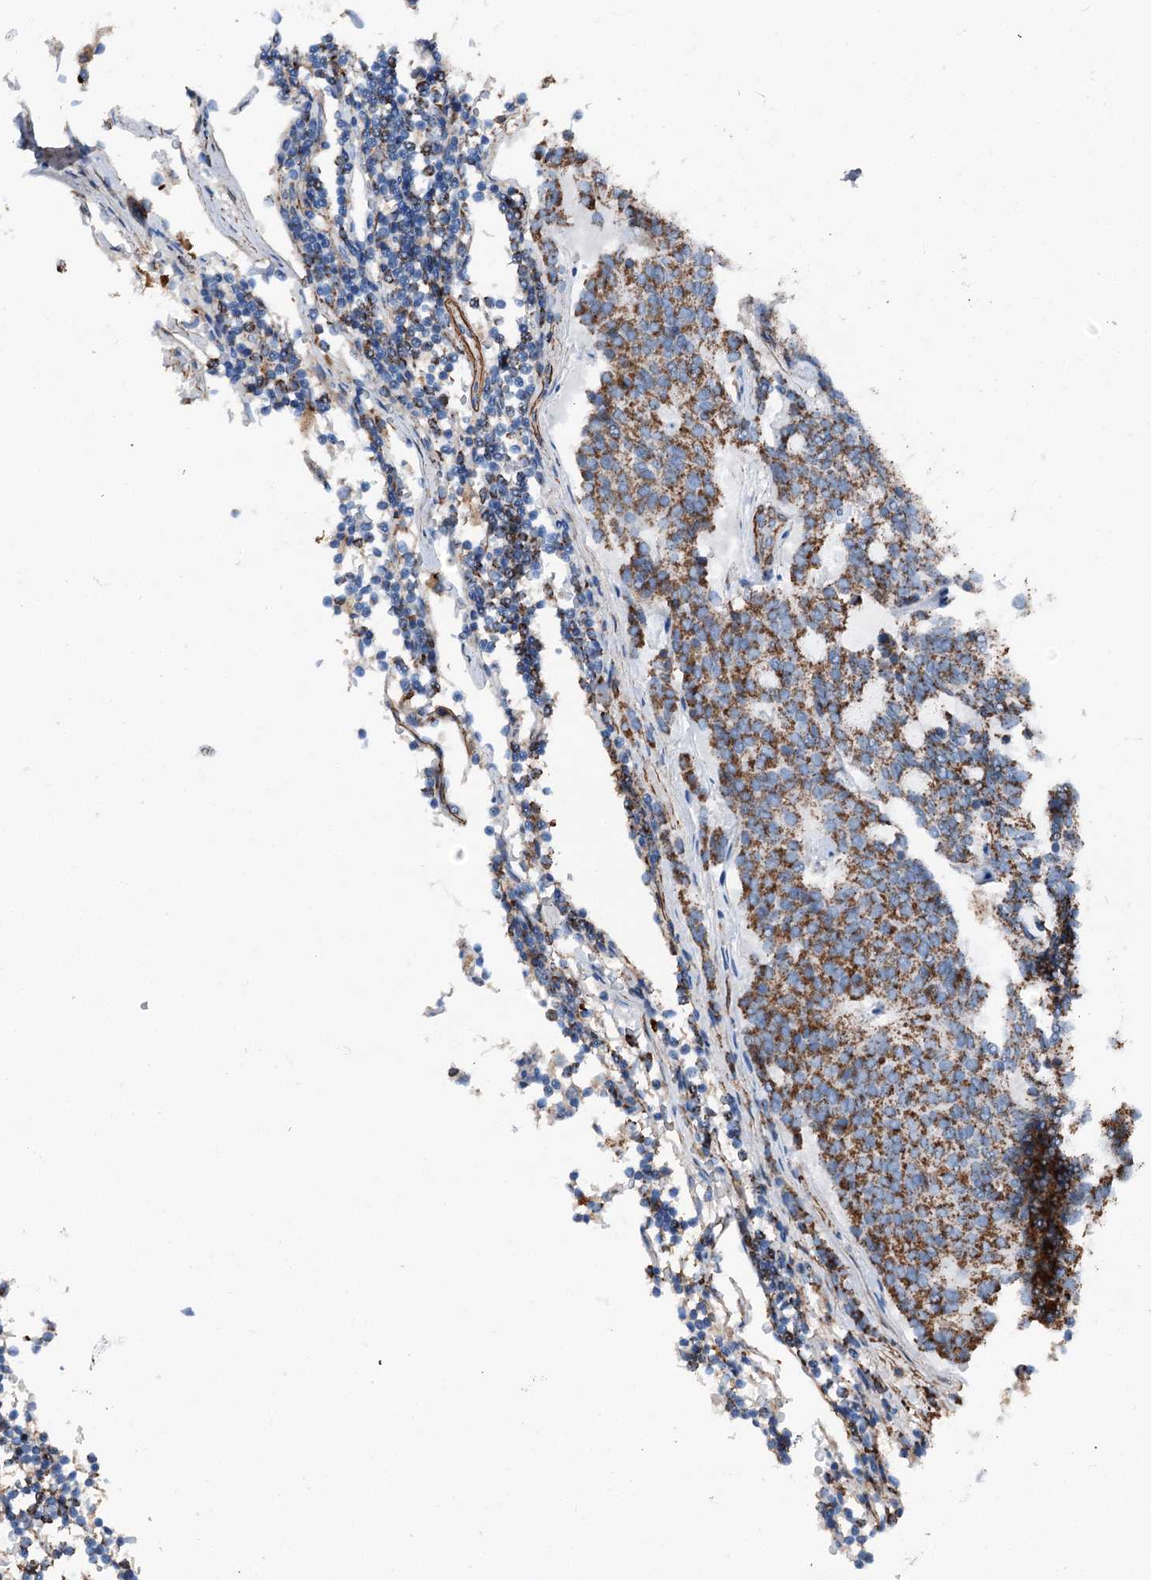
{"staining": {"intensity": "moderate", "quantity": ">75%", "location": "cytoplasmic/membranous"}, "tissue": "carcinoid", "cell_type": "Tumor cells", "image_type": "cancer", "snomed": [{"axis": "morphology", "description": "Carcinoid, malignant, NOS"}, {"axis": "topography", "description": "Pancreas"}], "caption": "Carcinoid (malignant) was stained to show a protein in brown. There is medium levels of moderate cytoplasmic/membranous positivity in approximately >75% of tumor cells. Using DAB (3,3'-diaminobenzidine) (brown) and hematoxylin (blue) stains, captured at high magnification using brightfield microscopy.", "gene": "DDIAS", "patient": {"sex": "female", "age": 54}}